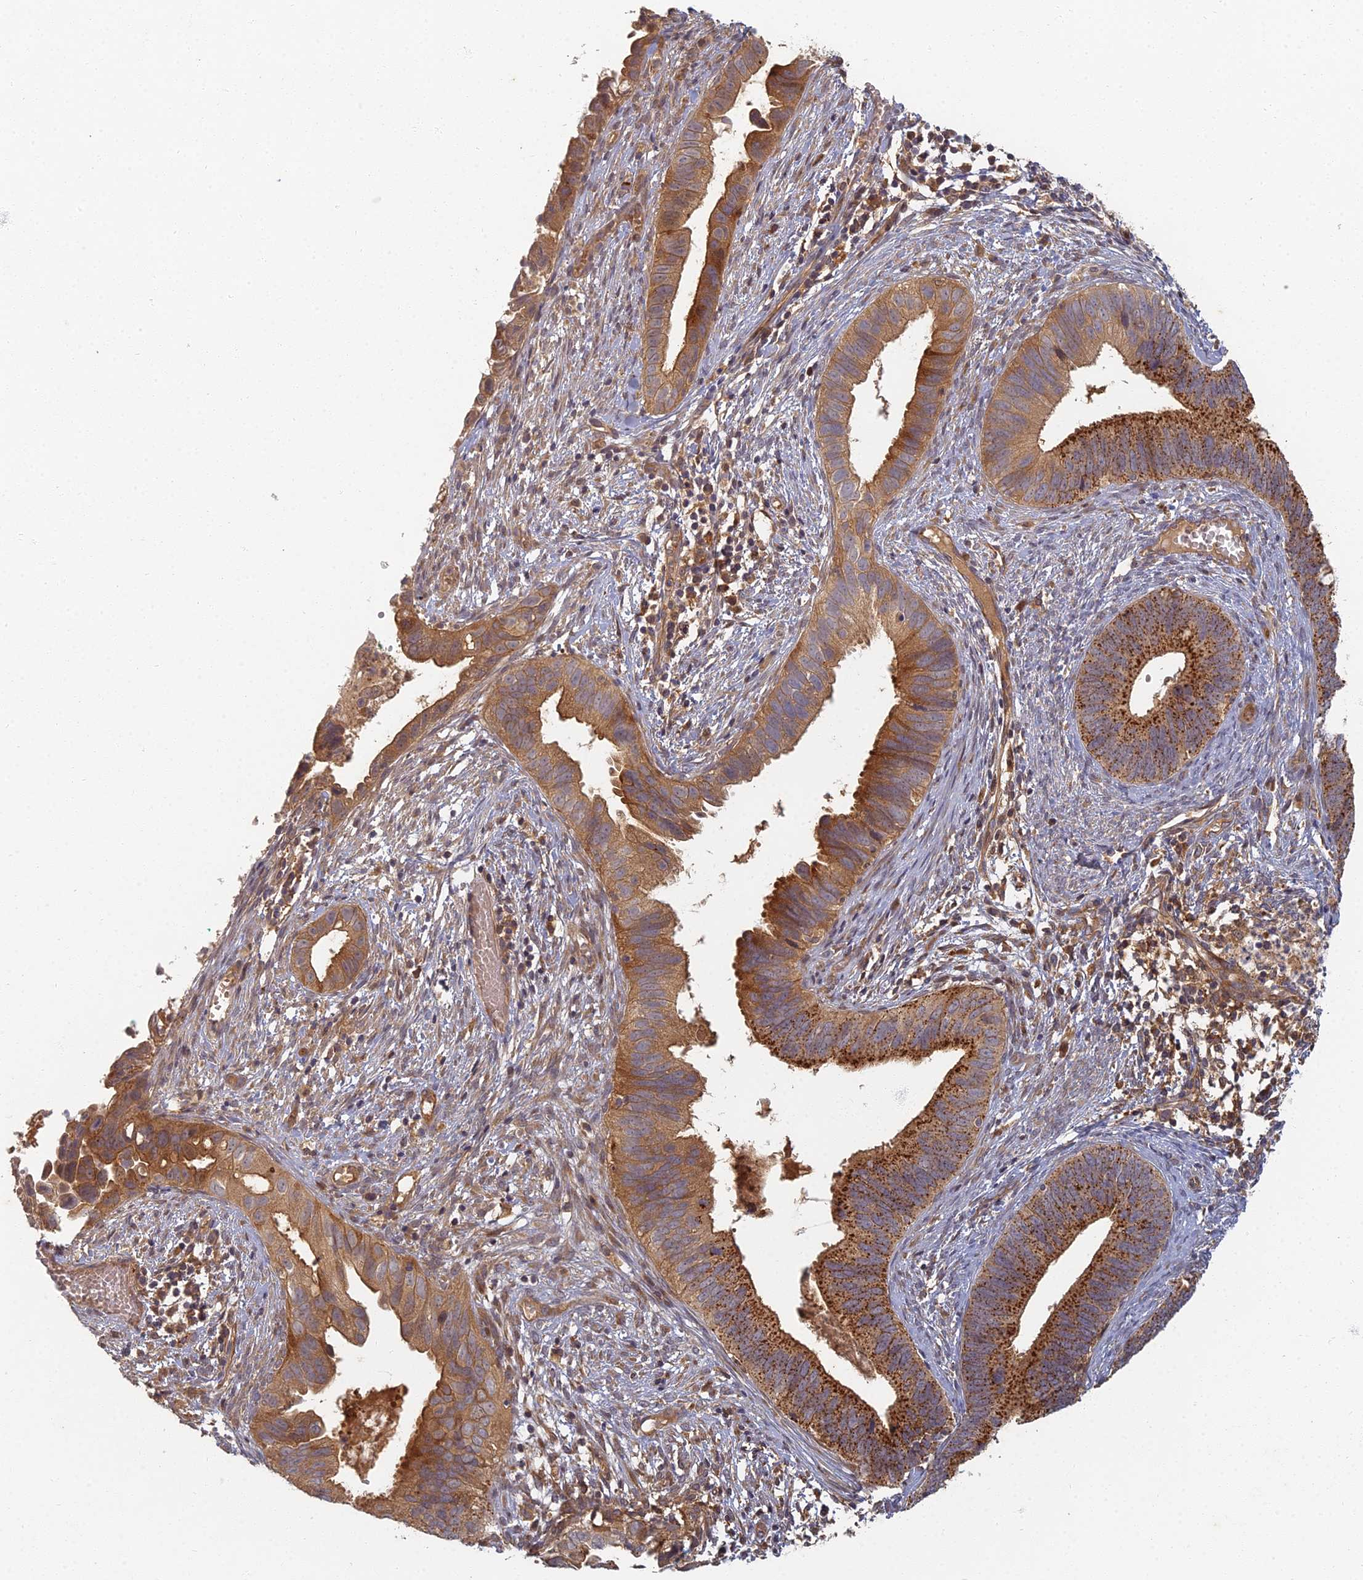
{"staining": {"intensity": "strong", "quantity": ">75%", "location": "cytoplasmic/membranous"}, "tissue": "cervical cancer", "cell_type": "Tumor cells", "image_type": "cancer", "snomed": [{"axis": "morphology", "description": "Adenocarcinoma, NOS"}, {"axis": "topography", "description": "Cervix"}], "caption": "Protein analysis of cervical cancer (adenocarcinoma) tissue demonstrates strong cytoplasmic/membranous positivity in approximately >75% of tumor cells. The staining was performed using DAB (3,3'-diaminobenzidine) to visualize the protein expression in brown, while the nuclei were stained in blue with hematoxylin (Magnification: 20x).", "gene": "INO80D", "patient": {"sex": "female", "age": 42}}